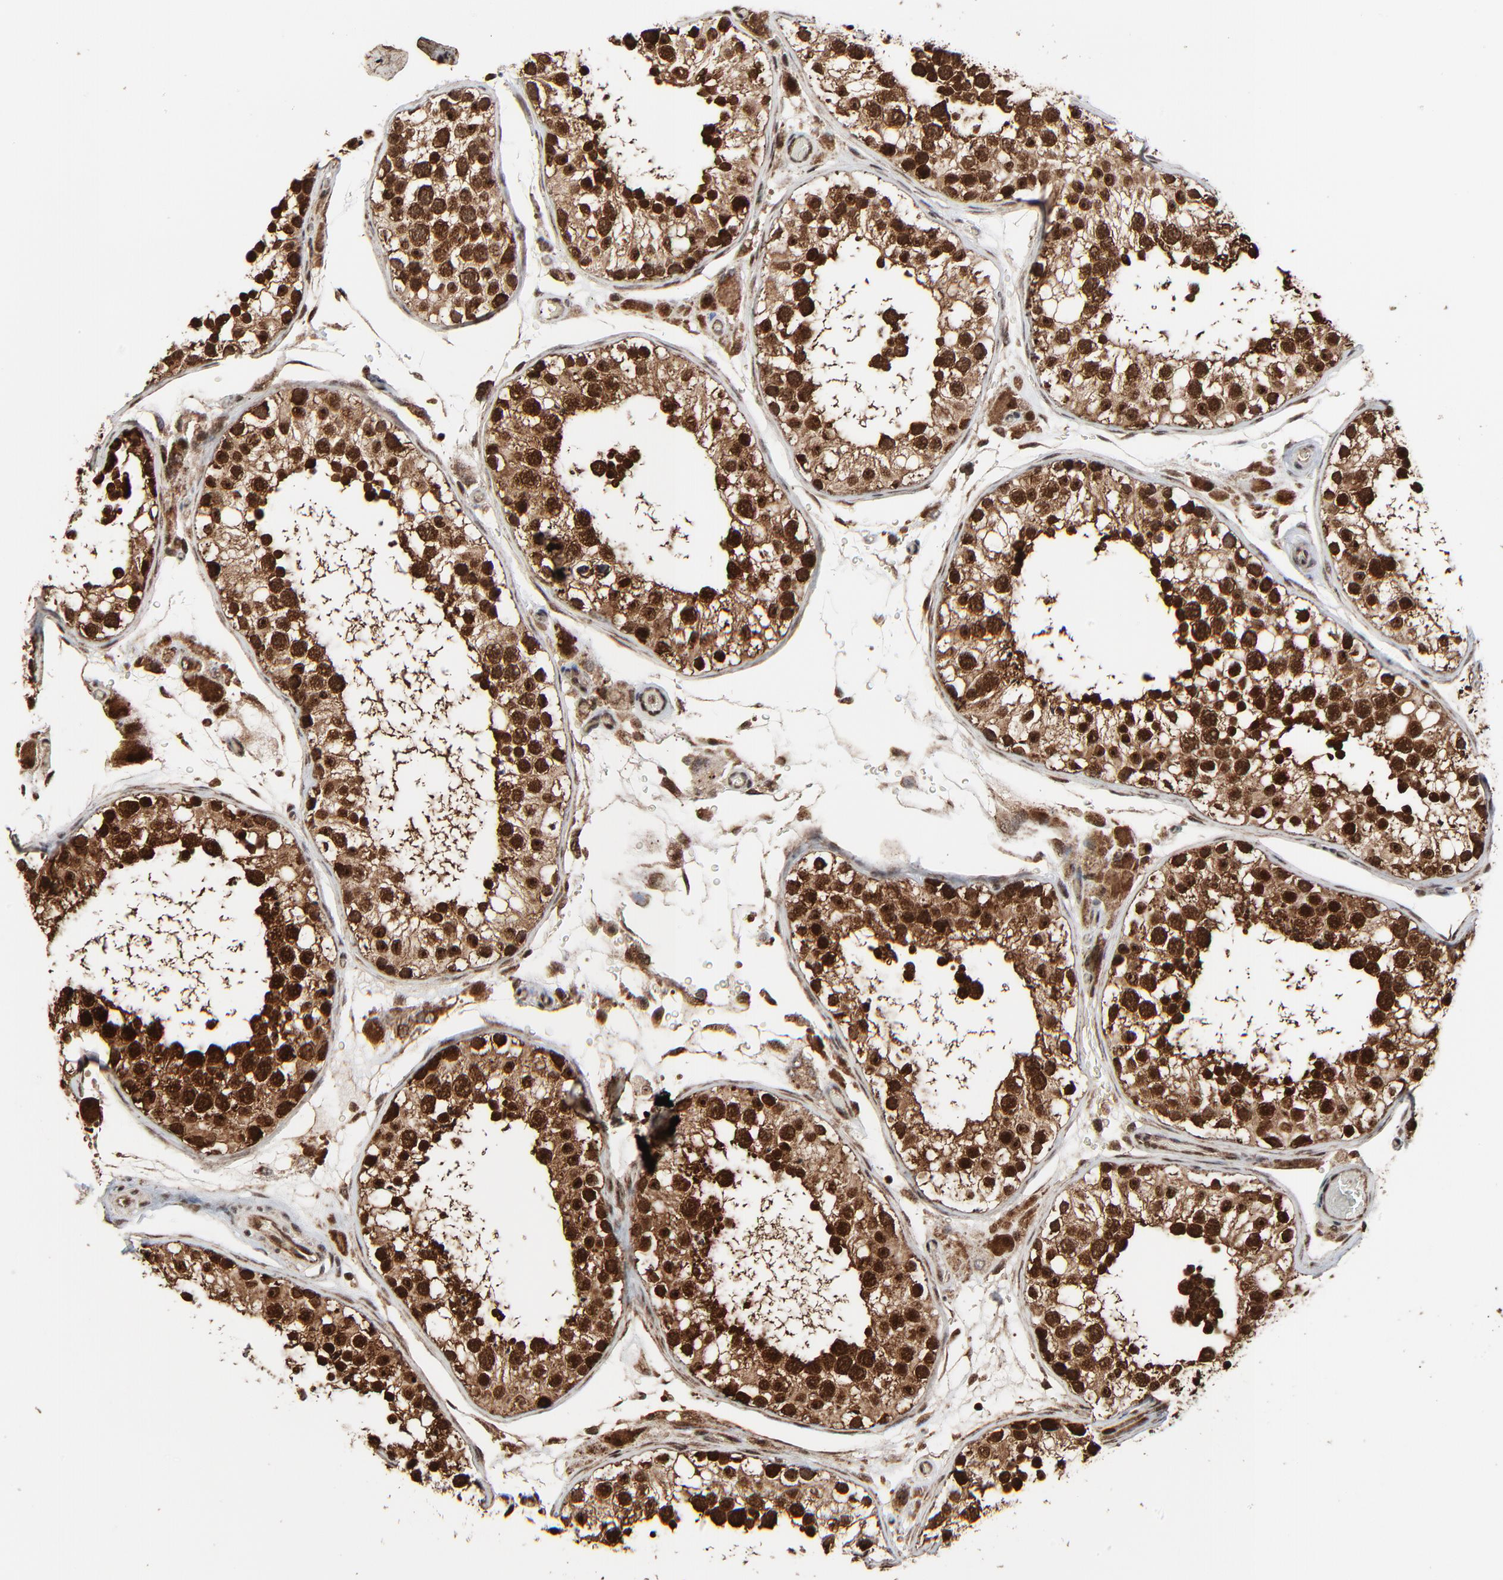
{"staining": {"intensity": "strong", "quantity": ">75%", "location": "cytoplasmic/membranous,nuclear"}, "tissue": "testis", "cell_type": "Cells in seminiferous ducts", "image_type": "normal", "snomed": [{"axis": "morphology", "description": "Normal tissue, NOS"}, {"axis": "topography", "description": "Testis"}], "caption": "Immunohistochemical staining of unremarkable testis displays high levels of strong cytoplasmic/membranous,nuclear positivity in approximately >75% of cells in seminiferous ducts.", "gene": "RHOJ", "patient": {"sex": "male", "age": 26}}